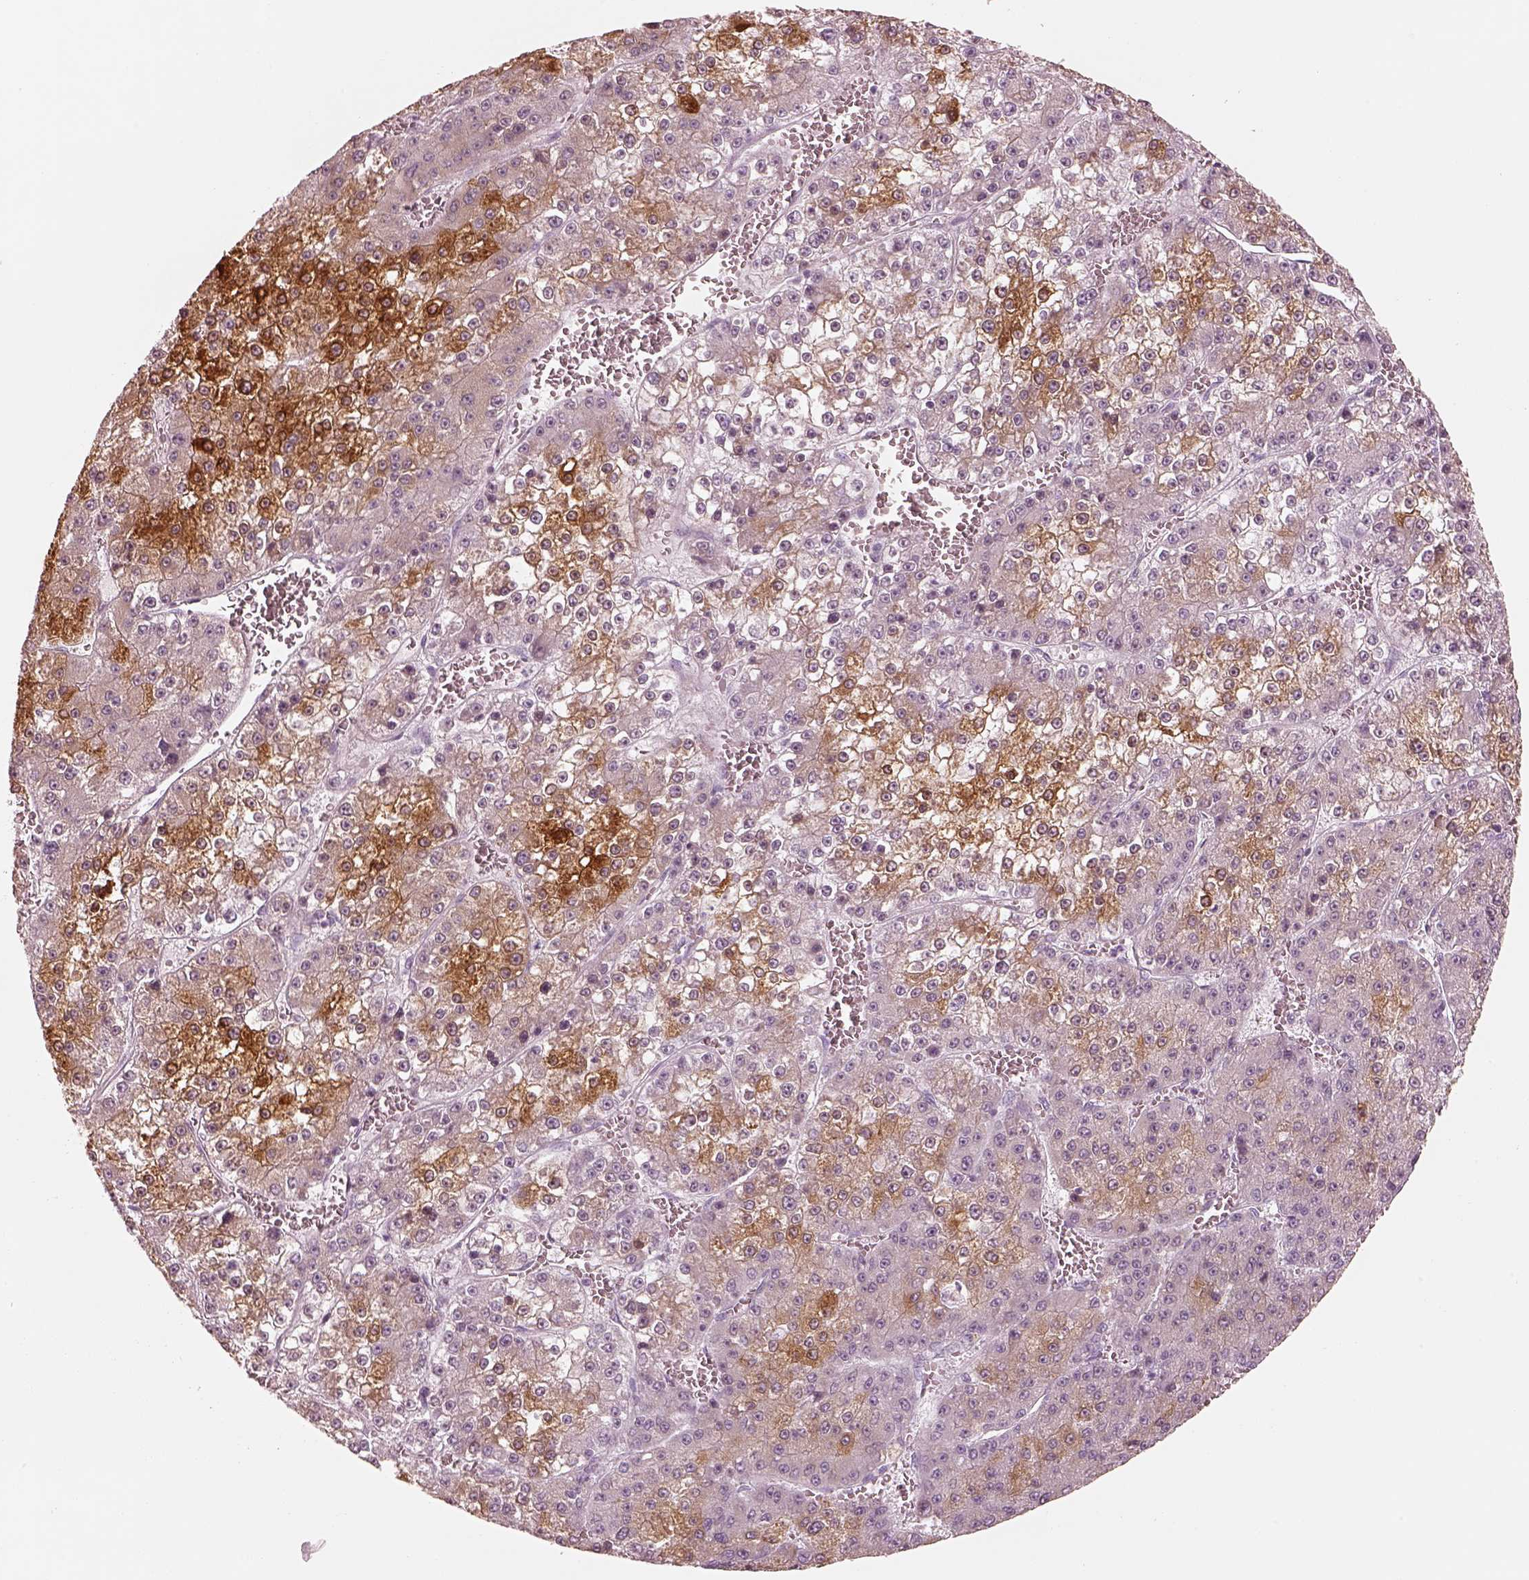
{"staining": {"intensity": "moderate", "quantity": "25%-75%", "location": "cytoplasmic/membranous"}, "tissue": "liver cancer", "cell_type": "Tumor cells", "image_type": "cancer", "snomed": [{"axis": "morphology", "description": "Carcinoma, Hepatocellular, NOS"}, {"axis": "topography", "description": "Liver"}], "caption": "High-power microscopy captured an IHC micrograph of liver hepatocellular carcinoma, revealing moderate cytoplasmic/membranous expression in about 25%-75% of tumor cells.", "gene": "PON3", "patient": {"sex": "female", "age": 73}}